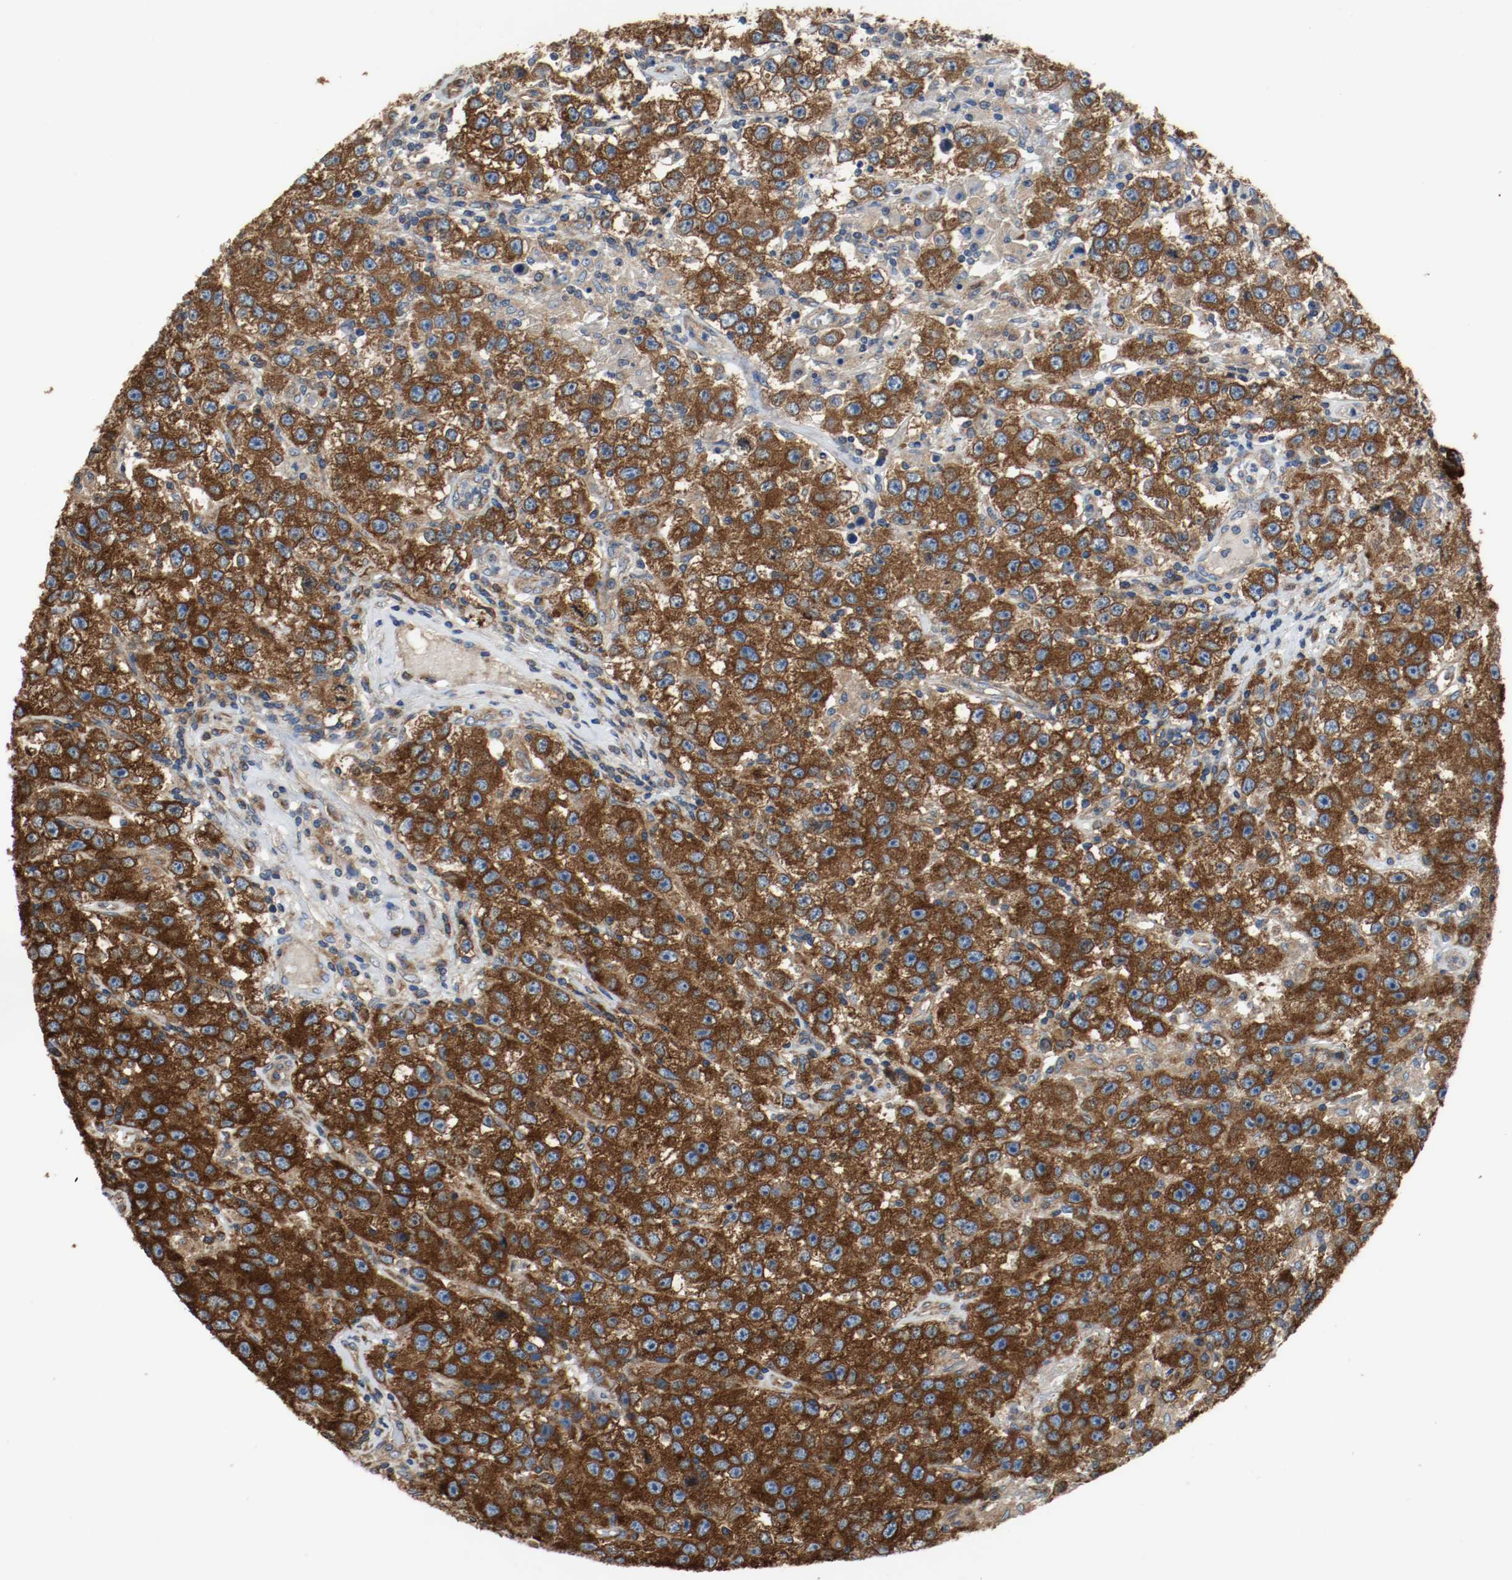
{"staining": {"intensity": "strong", "quantity": ">75%", "location": "cytoplasmic/membranous"}, "tissue": "testis cancer", "cell_type": "Tumor cells", "image_type": "cancer", "snomed": [{"axis": "morphology", "description": "Seminoma, NOS"}, {"axis": "topography", "description": "Testis"}], "caption": "Protein staining of testis cancer tissue exhibits strong cytoplasmic/membranous expression in about >75% of tumor cells. (IHC, brightfield microscopy, high magnification).", "gene": "TUBA3D", "patient": {"sex": "male", "age": 52}}